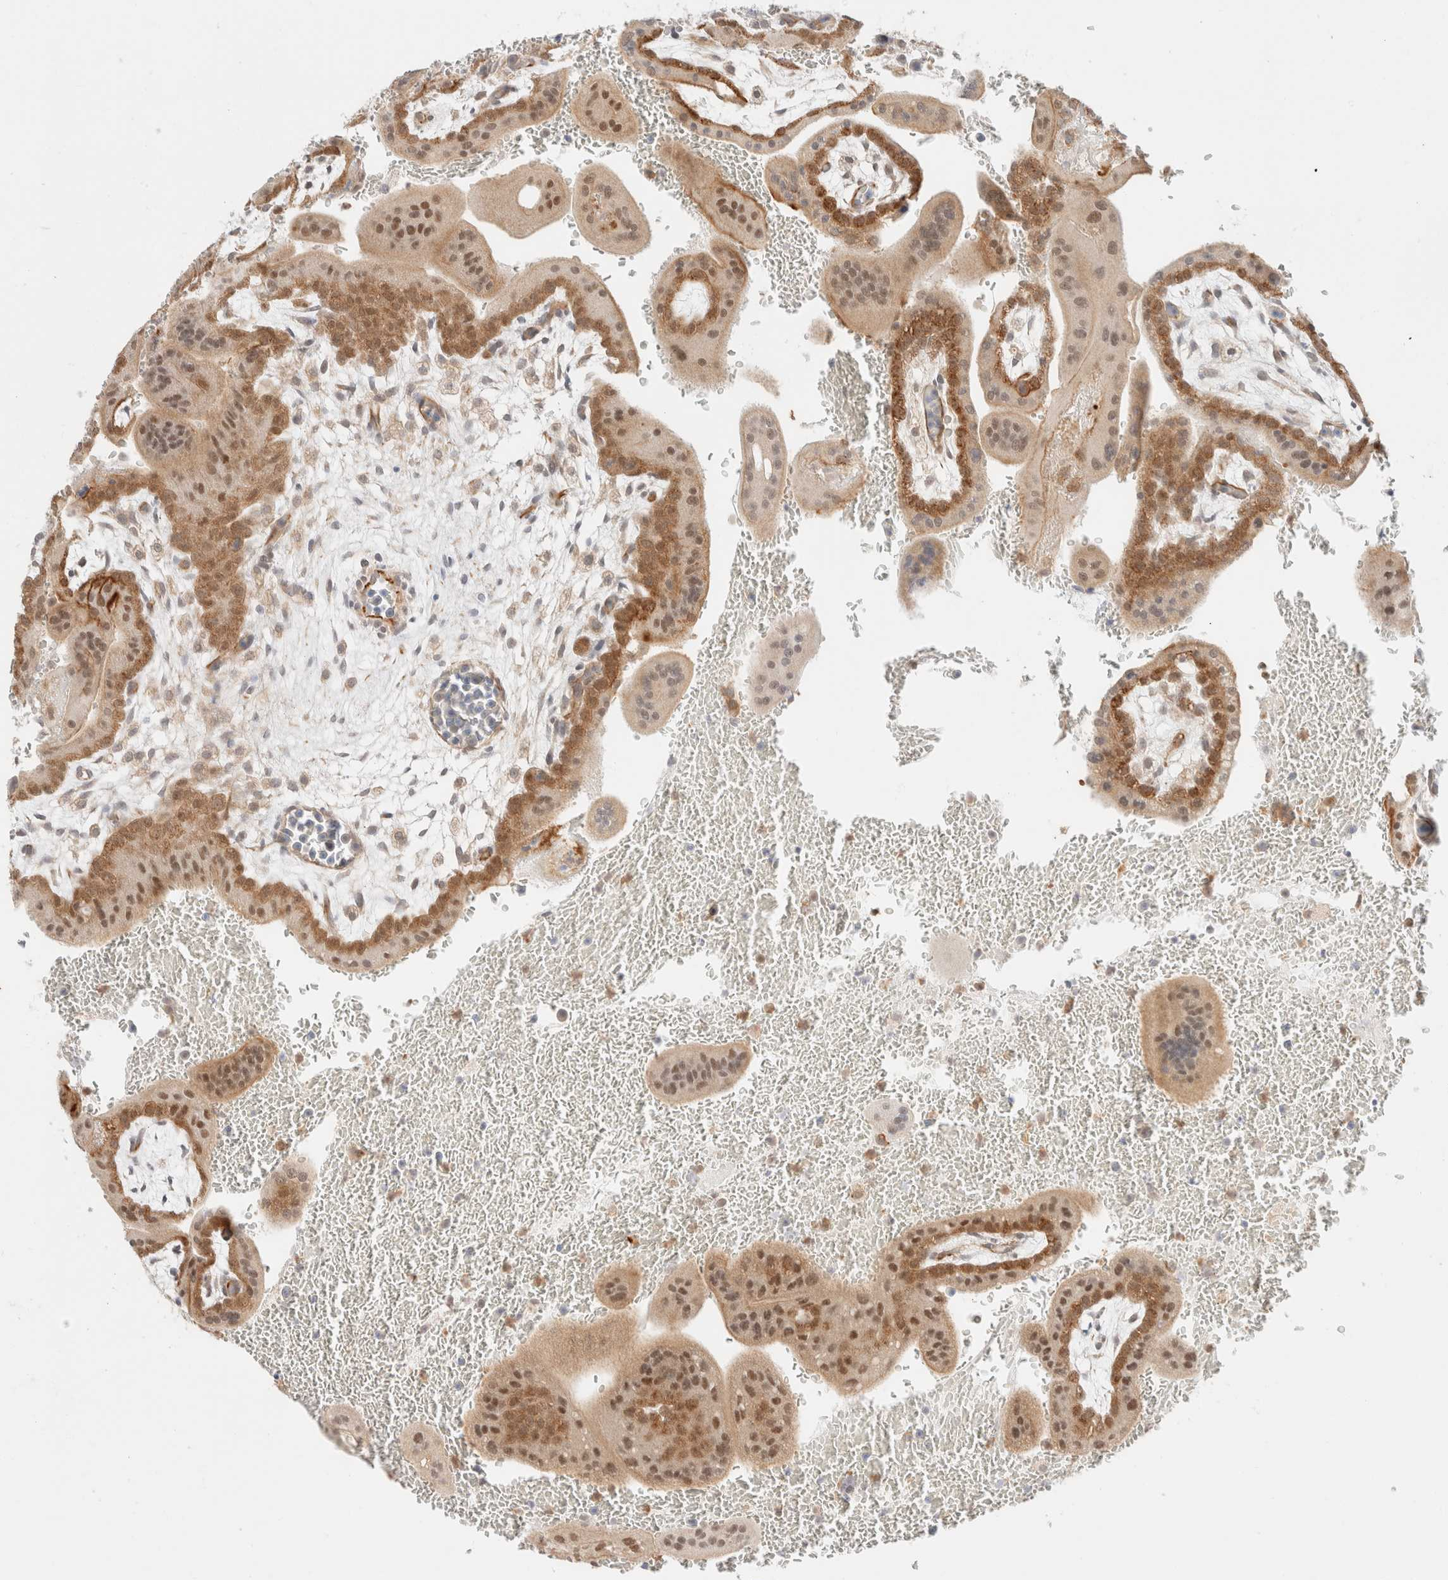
{"staining": {"intensity": "moderate", "quantity": "25%-75%", "location": "cytoplasmic/membranous,nuclear"}, "tissue": "placenta", "cell_type": "Trophoblastic cells", "image_type": "normal", "snomed": [{"axis": "morphology", "description": "Normal tissue, NOS"}, {"axis": "topography", "description": "Placenta"}], "caption": "The immunohistochemical stain labels moderate cytoplasmic/membranous,nuclear staining in trophoblastic cells of normal placenta. Nuclei are stained in blue.", "gene": "UNC13B", "patient": {"sex": "female", "age": 35}}